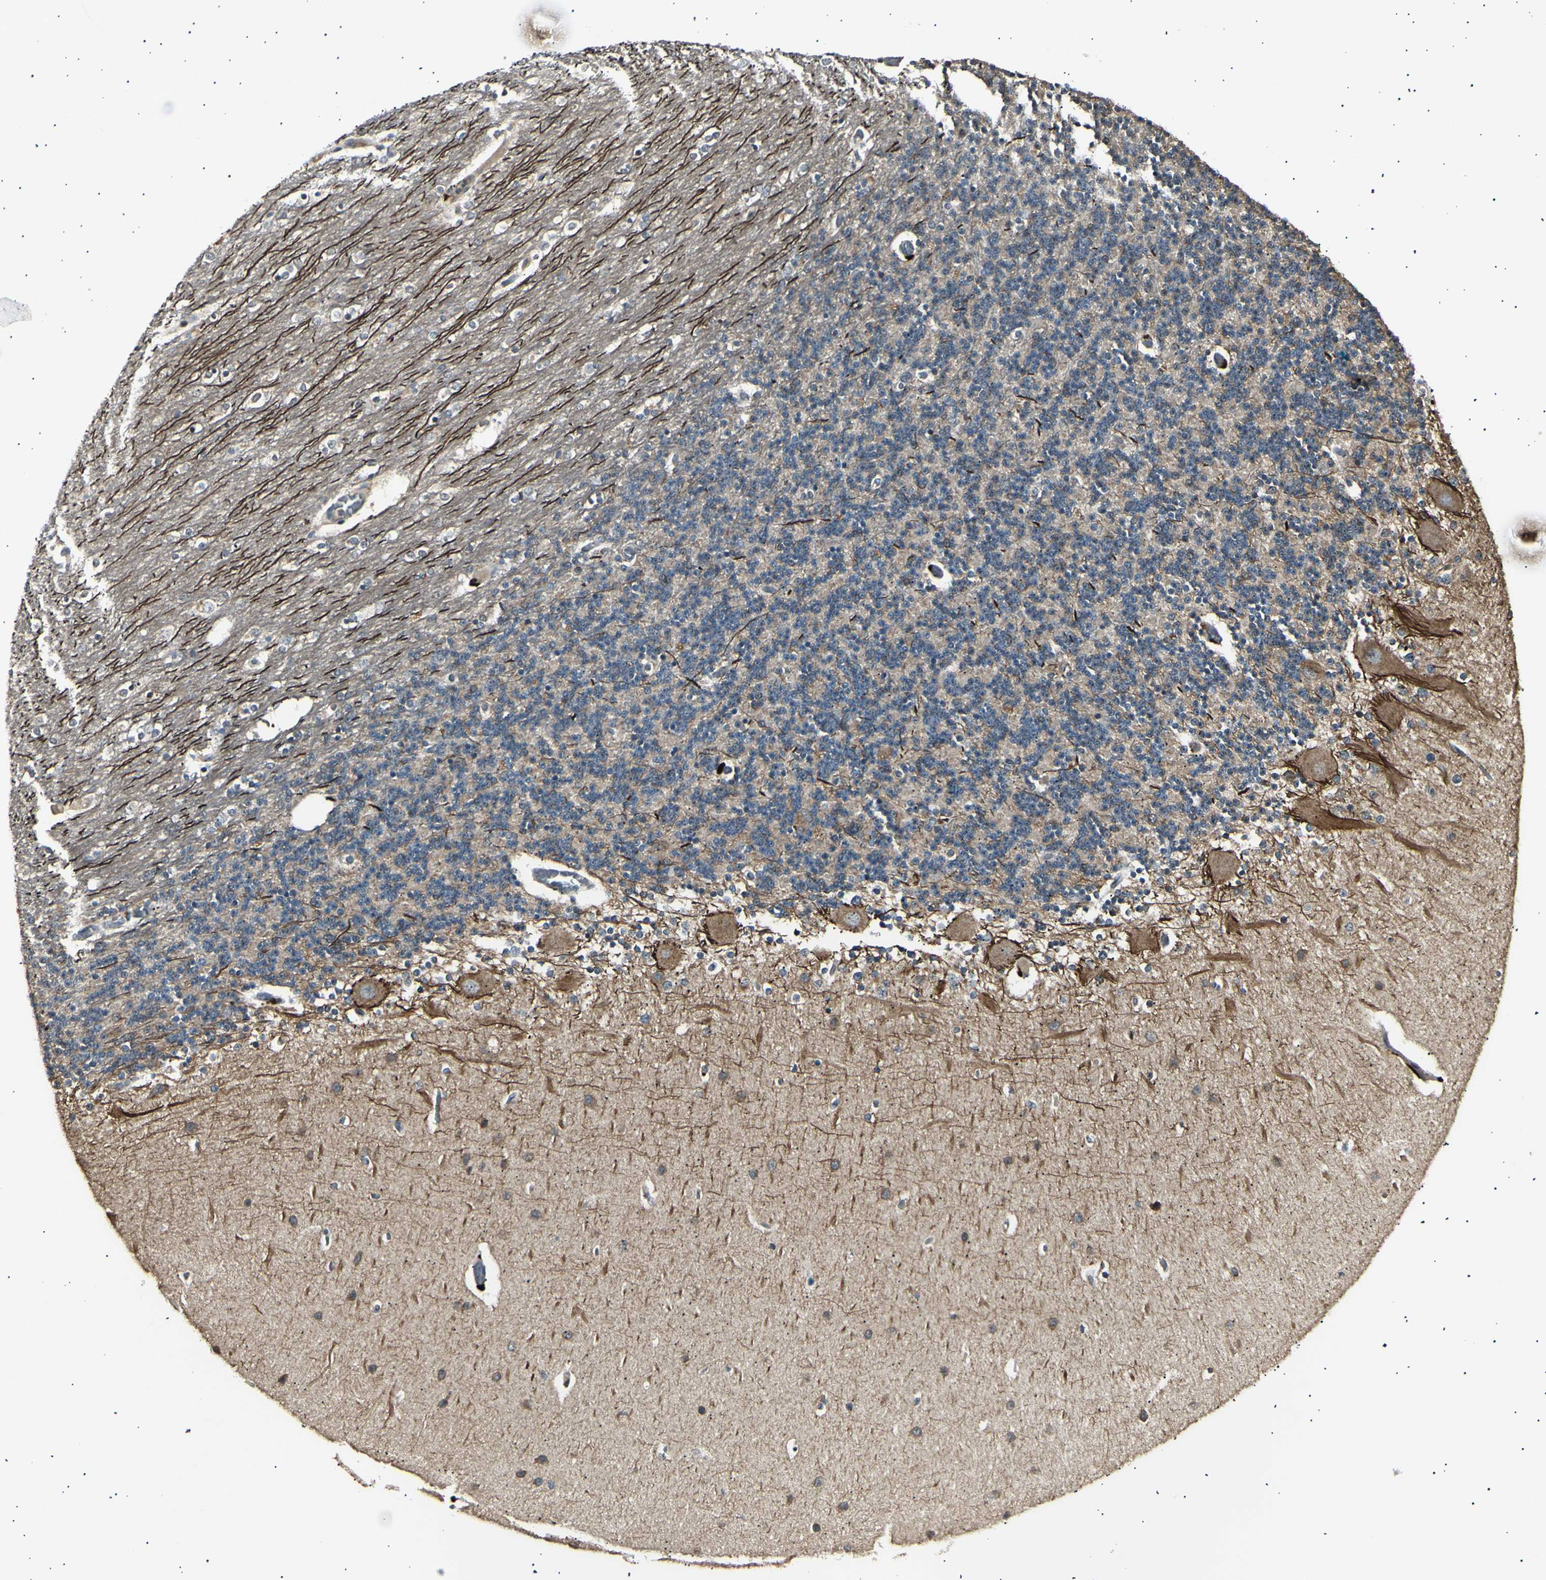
{"staining": {"intensity": "moderate", "quantity": "25%-75%", "location": "cytoplasmic/membranous"}, "tissue": "cerebellum", "cell_type": "Cells in granular layer", "image_type": "normal", "snomed": [{"axis": "morphology", "description": "Normal tissue, NOS"}, {"axis": "topography", "description": "Cerebellum"}], "caption": "Protein positivity by immunohistochemistry (IHC) reveals moderate cytoplasmic/membranous expression in about 25%-75% of cells in granular layer in normal cerebellum.", "gene": "NUAK2", "patient": {"sex": "female", "age": 54}}